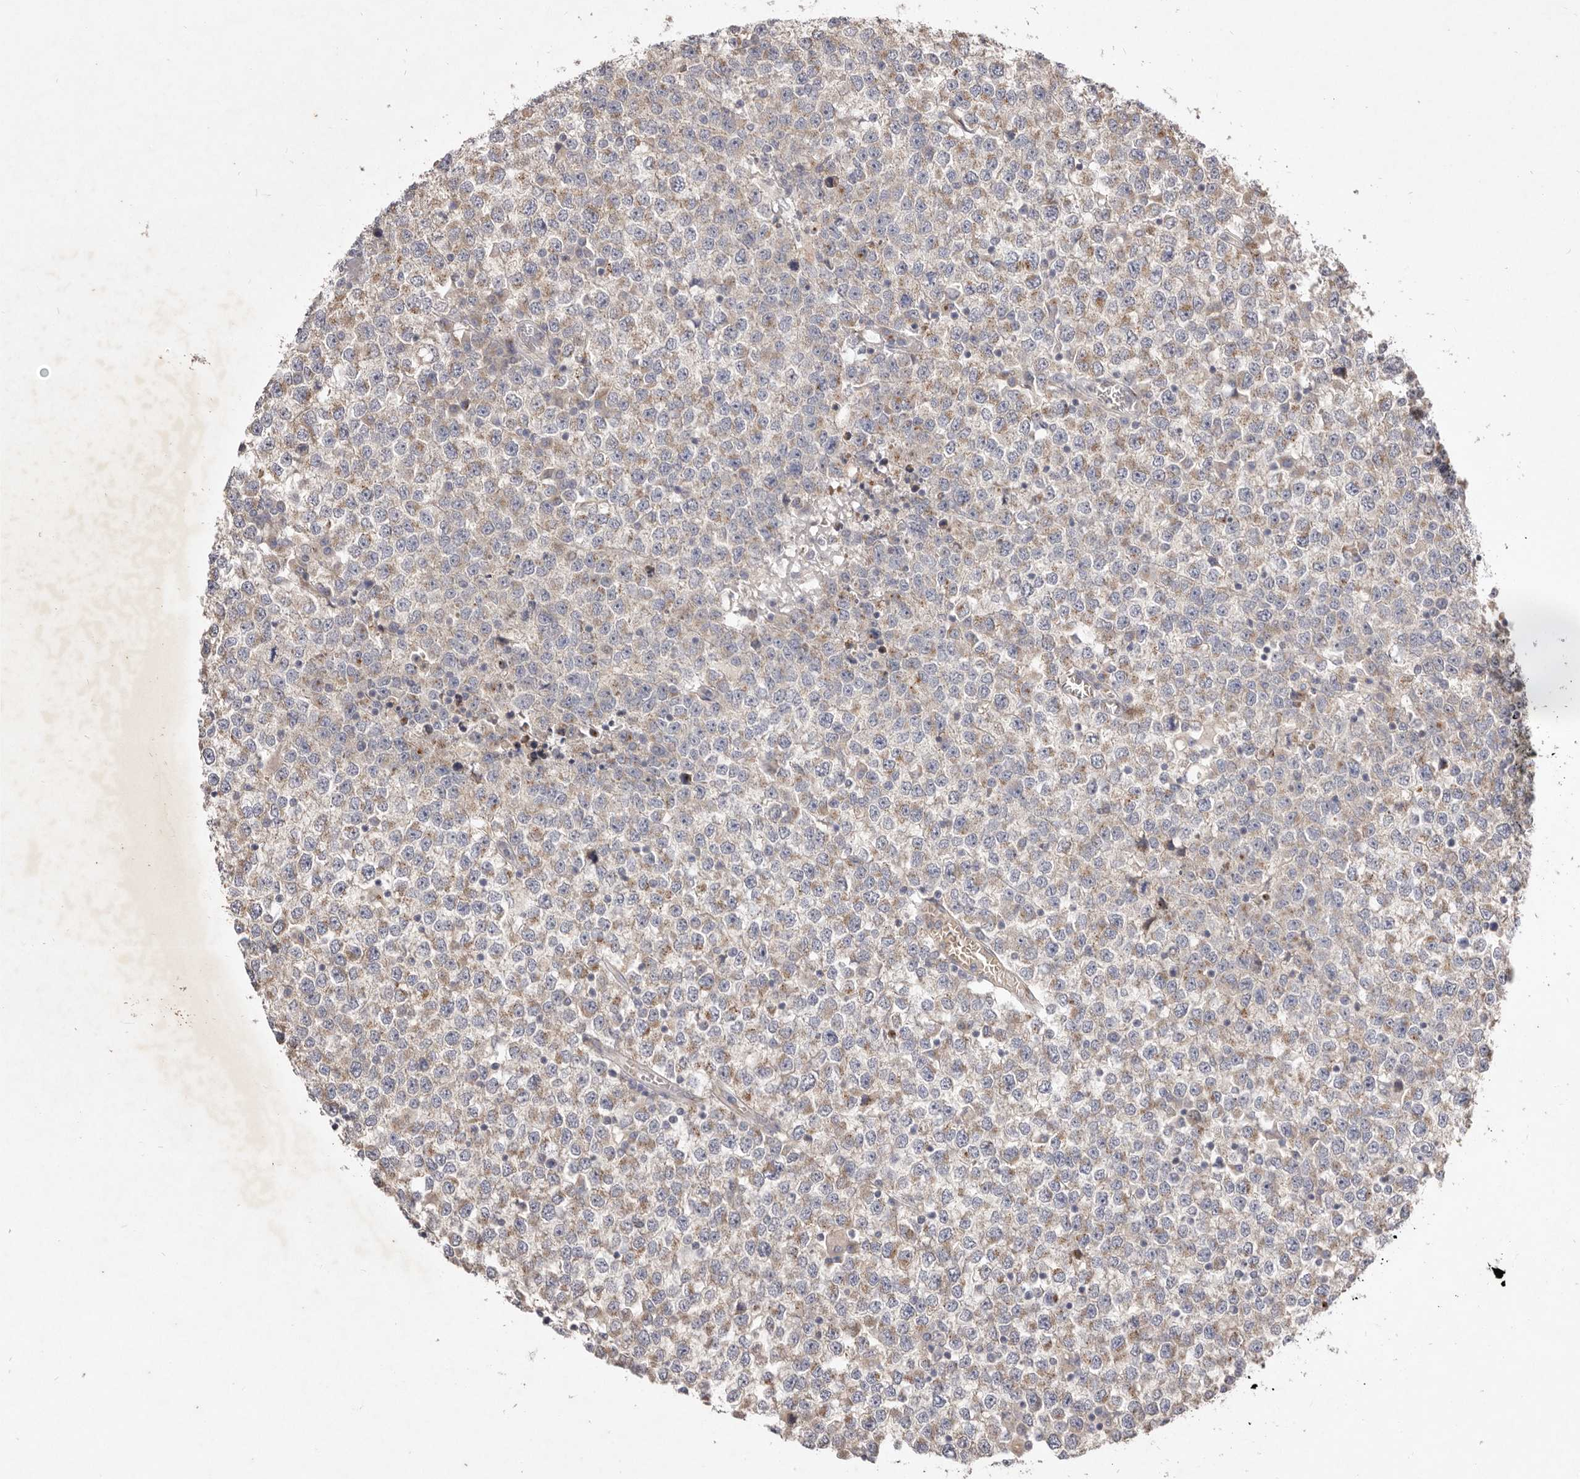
{"staining": {"intensity": "weak", "quantity": ">75%", "location": "cytoplasmic/membranous"}, "tissue": "testis cancer", "cell_type": "Tumor cells", "image_type": "cancer", "snomed": [{"axis": "morphology", "description": "Seminoma, NOS"}, {"axis": "topography", "description": "Testis"}], "caption": "Protein staining of testis cancer tissue exhibits weak cytoplasmic/membranous expression in approximately >75% of tumor cells.", "gene": "USP24", "patient": {"sex": "male", "age": 65}}